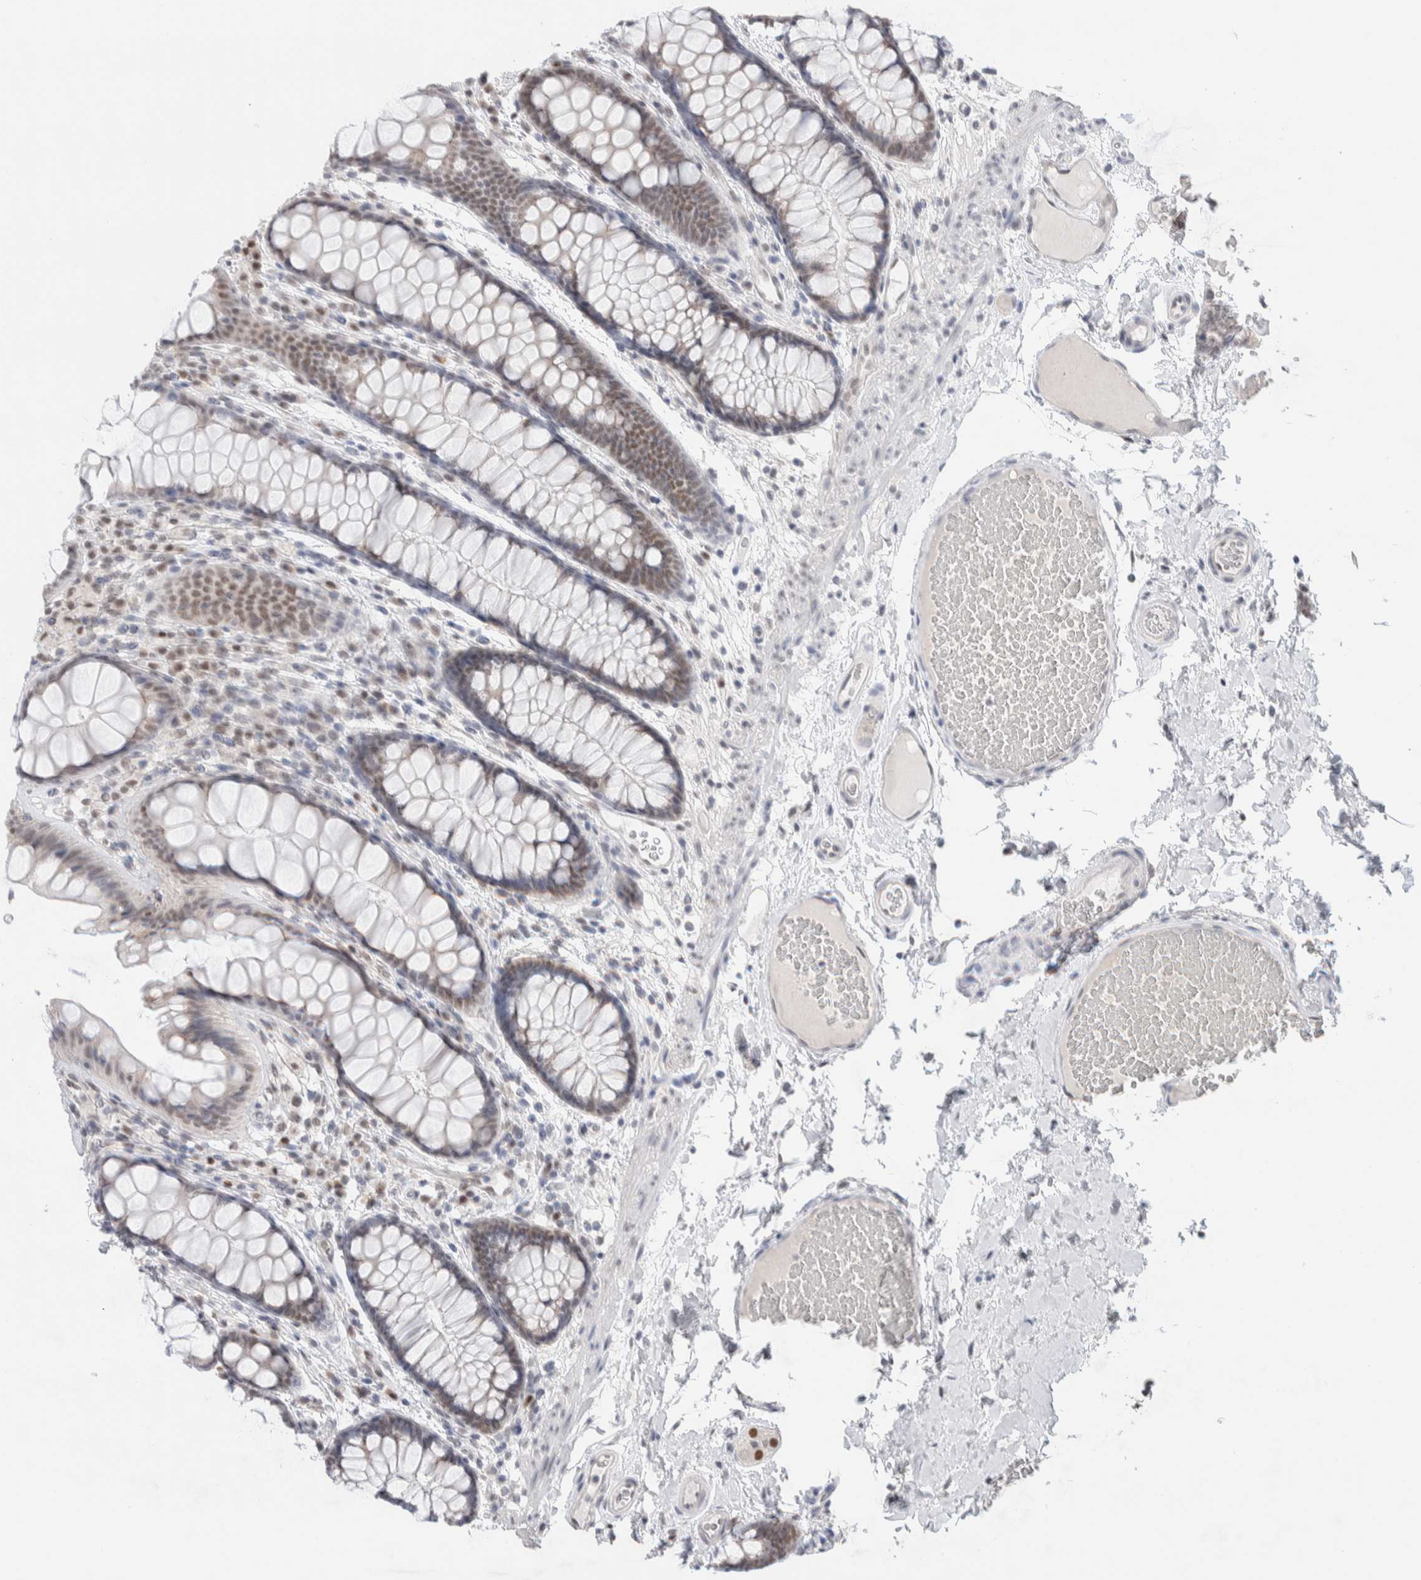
{"staining": {"intensity": "negative", "quantity": "none", "location": "none"}, "tissue": "colon", "cell_type": "Endothelial cells", "image_type": "normal", "snomed": [{"axis": "morphology", "description": "Normal tissue, NOS"}, {"axis": "topography", "description": "Colon"}], "caption": "Immunohistochemistry histopathology image of normal colon: human colon stained with DAB shows no significant protein expression in endothelial cells.", "gene": "PRMT1", "patient": {"sex": "female", "age": 56}}